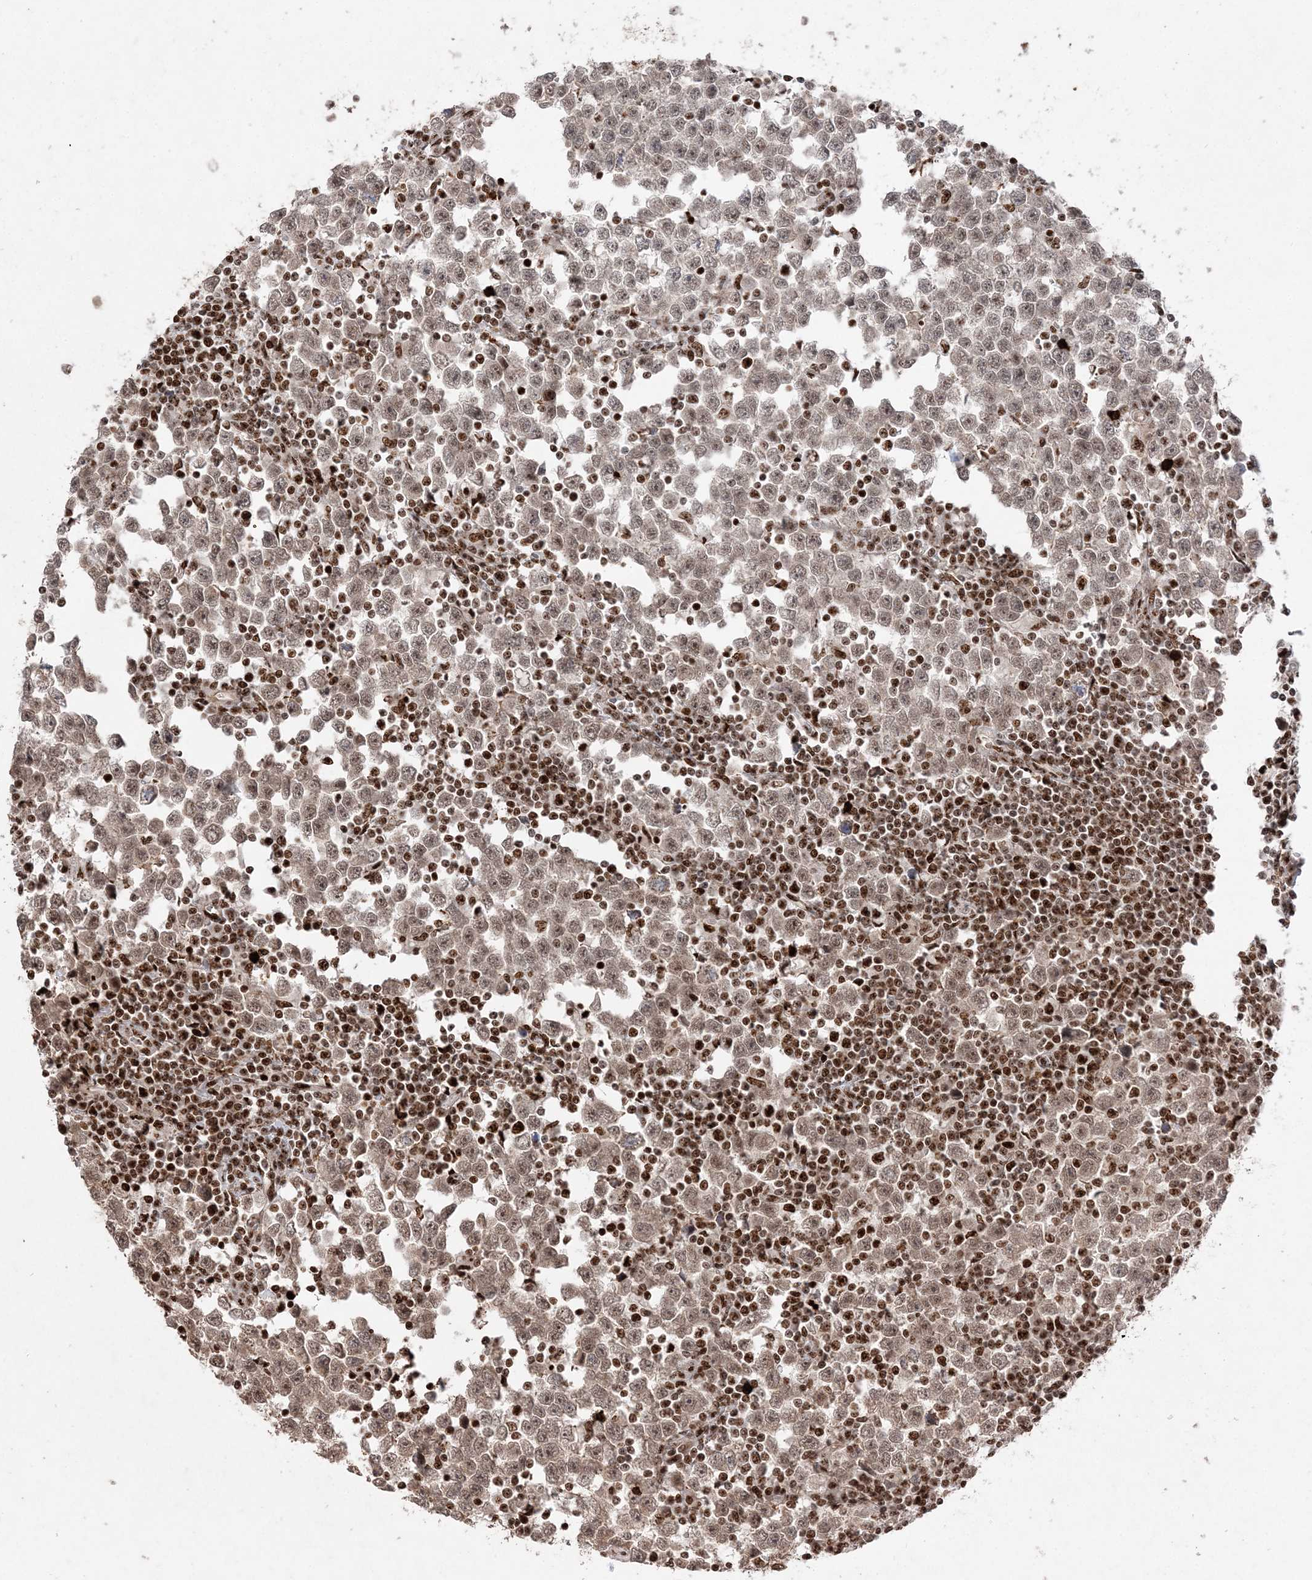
{"staining": {"intensity": "moderate", "quantity": ">75%", "location": "nuclear"}, "tissue": "testis cancer", "cell_type": "Tumor cells", "image_type": "cancer", "snomed": [{"axis": "morphology", "description": "Normal tissue, NOS"}, {"axis": "morphology", "description": "Seminoma, NOS"}, {"axis": "topography", "description": "Testis"}], "caption": "IHC (DAB) staining of human testis seminoma displays moderate nuclear protein expression in approximately >75% of tumor cells.", "gene": "RBM17", "patient": {"sex": "male", "age": 43}}